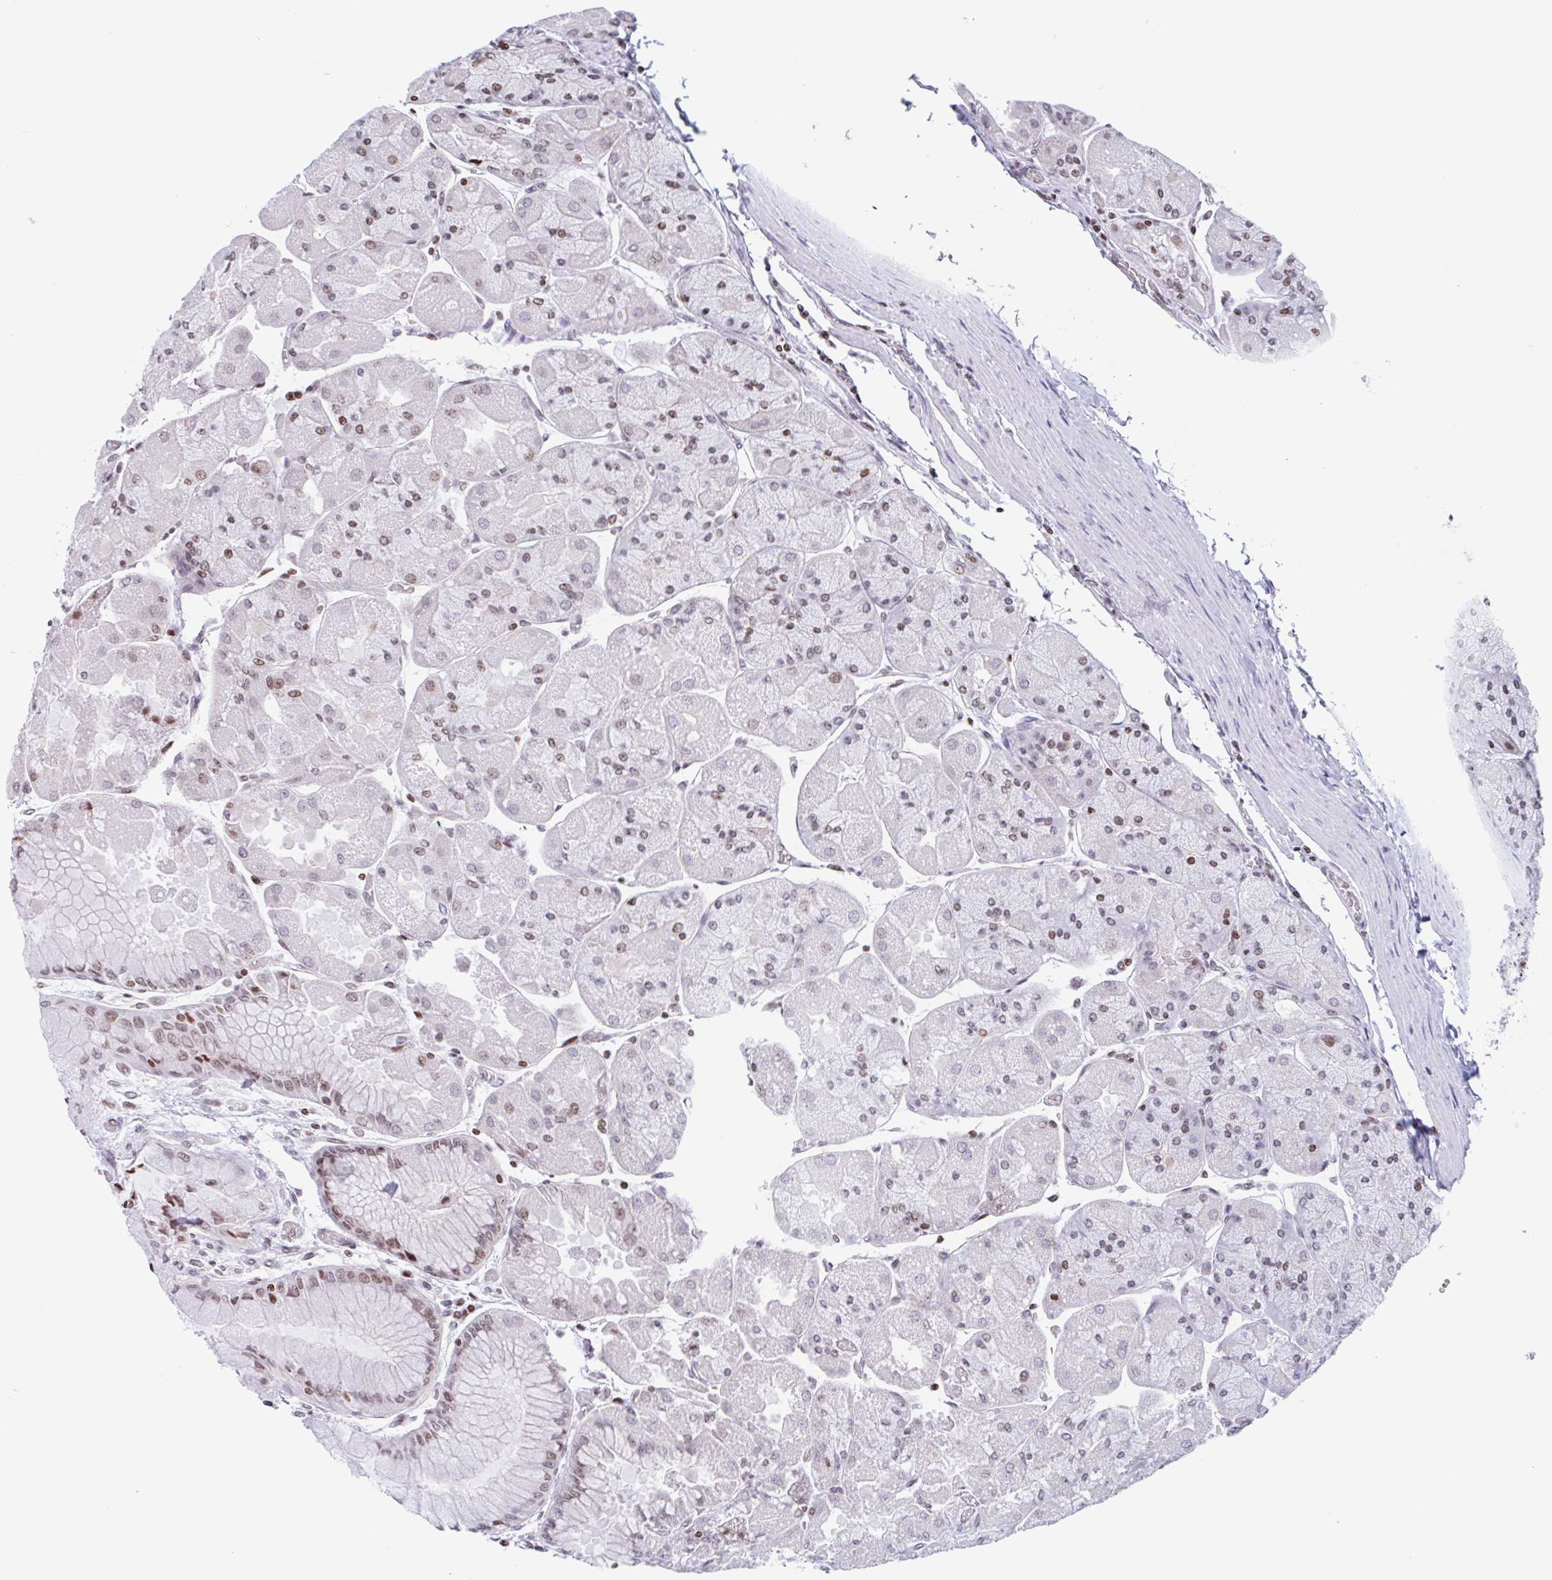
{"staining": {"intensity": "moderate", "quantity": ">75%", "location": "nuclear"}, "tissue": "stomach", "cell_type": "Glandular cells", "image_type": "normal", "snomed": [{"axis": "morphology", "description": "Normal tissue, NOS"}, {"axis": "topography", "description": "Stomach"}], "caption": "High-power microscopy captured an IHC photomicrograph of normal stomach, revealing moderate nuclear positivity in about >75% of glandular cells. (DAB (3,3'-diaminobenzidine) IHC, brown staining for protein, blue staining for nuclei).", "gene": "NOL6", "patient": {"sex": "female", "age": 61}}